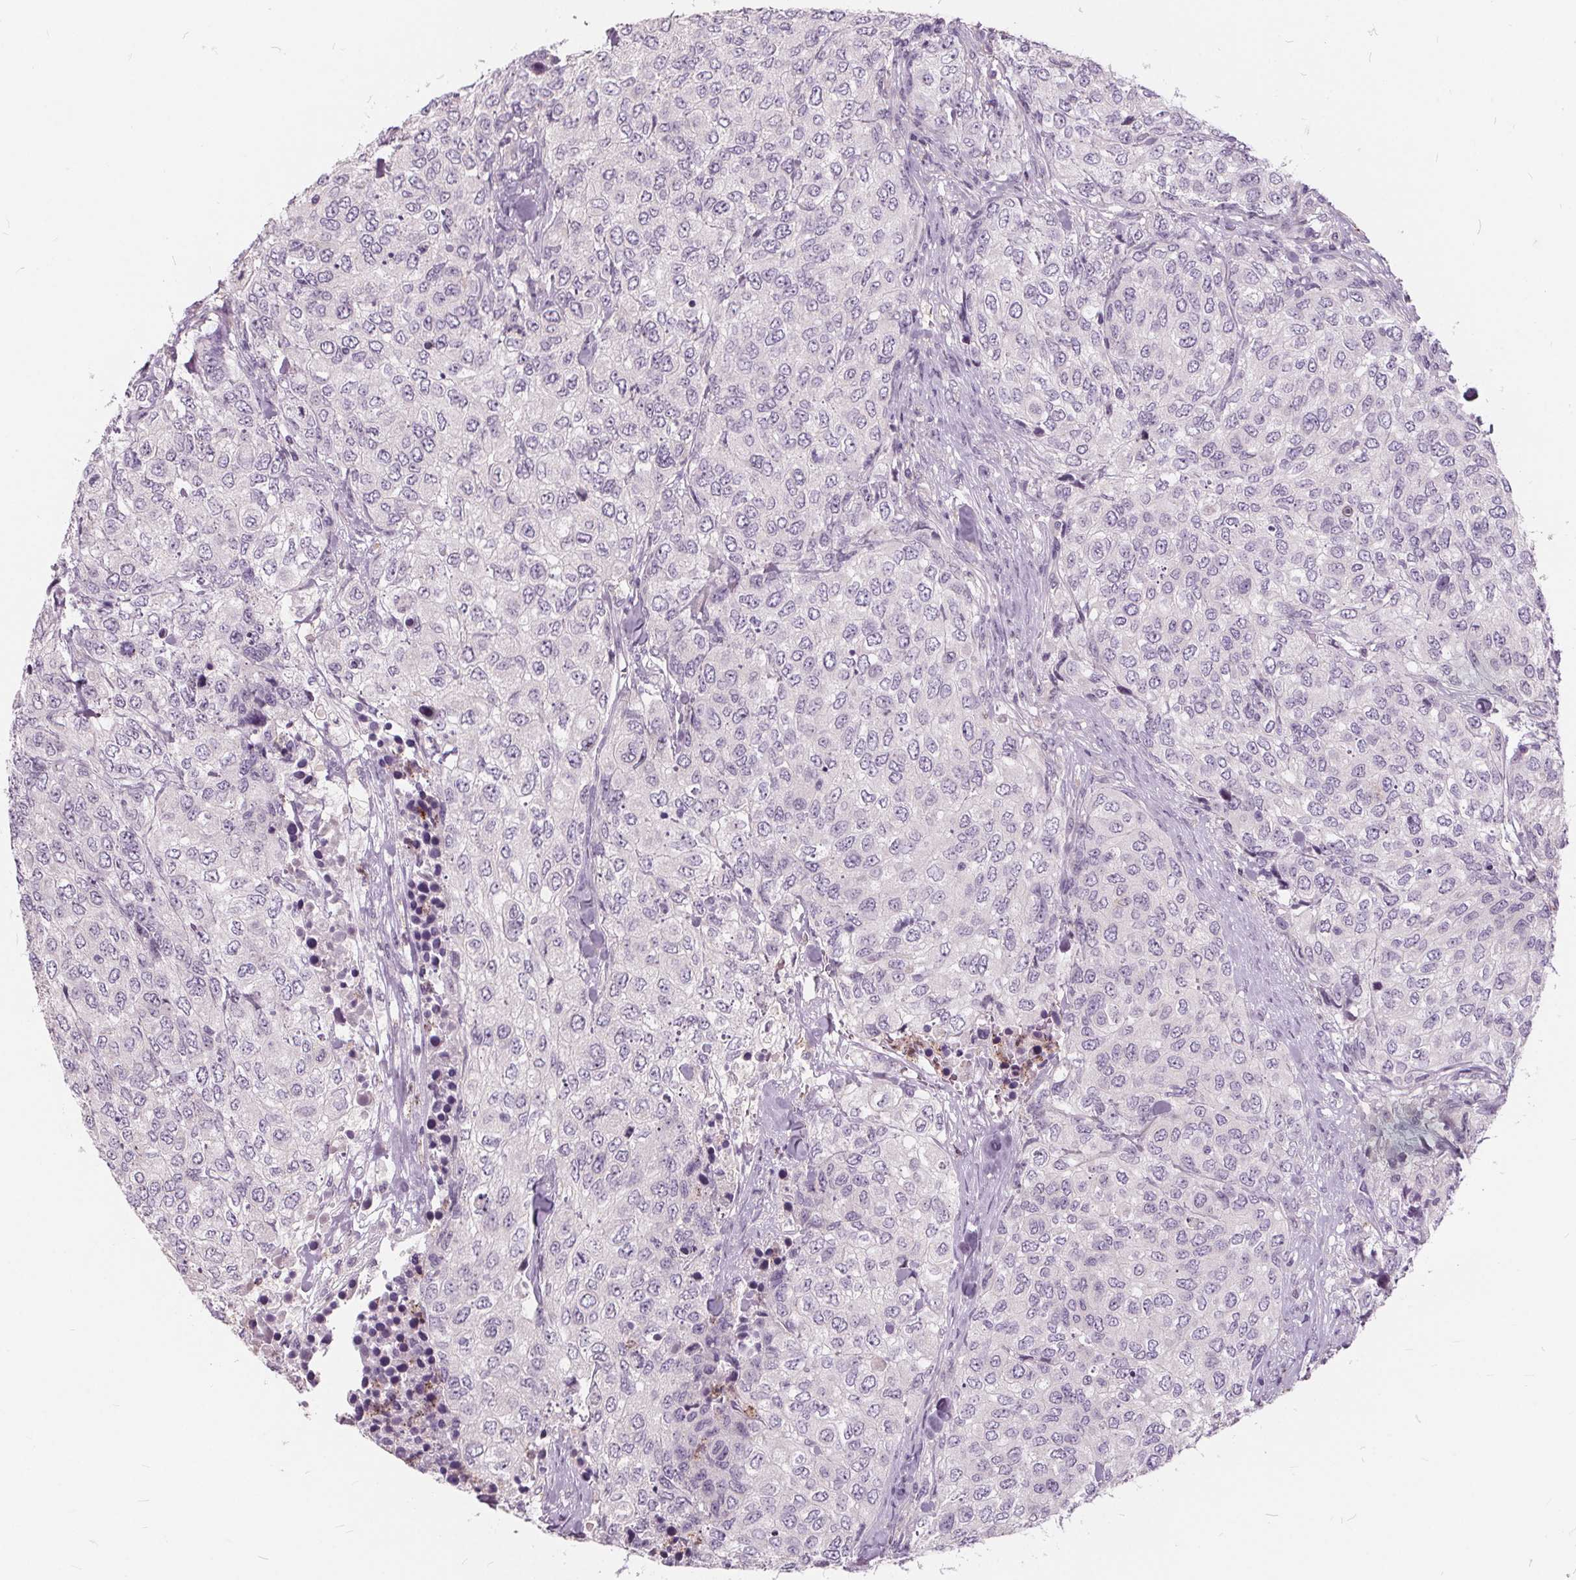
{"staining": {"intensity": "negative", "quantity": "none", "location": "none"}, "tissue": "urothelial cancer", "cell_type": "Tumor cells", "image_type": "cancer", "snomed": [{"axis": "morphology", "description": "Urothelial carcinoma, High grade"}, {"axis": "topography", "description": "Urinary bladder"}], "caption": "The IHC photomicrograph has no significant positivity in tumor cells of high-grade urothelial carcinoma tissue. (Stains: DAB IHC with hematoxylin counter stain, Microscopy: brightfield microscopy at high magnification).", "gene": "HAAO", "patient": {"sex": "female", "age": 78}}